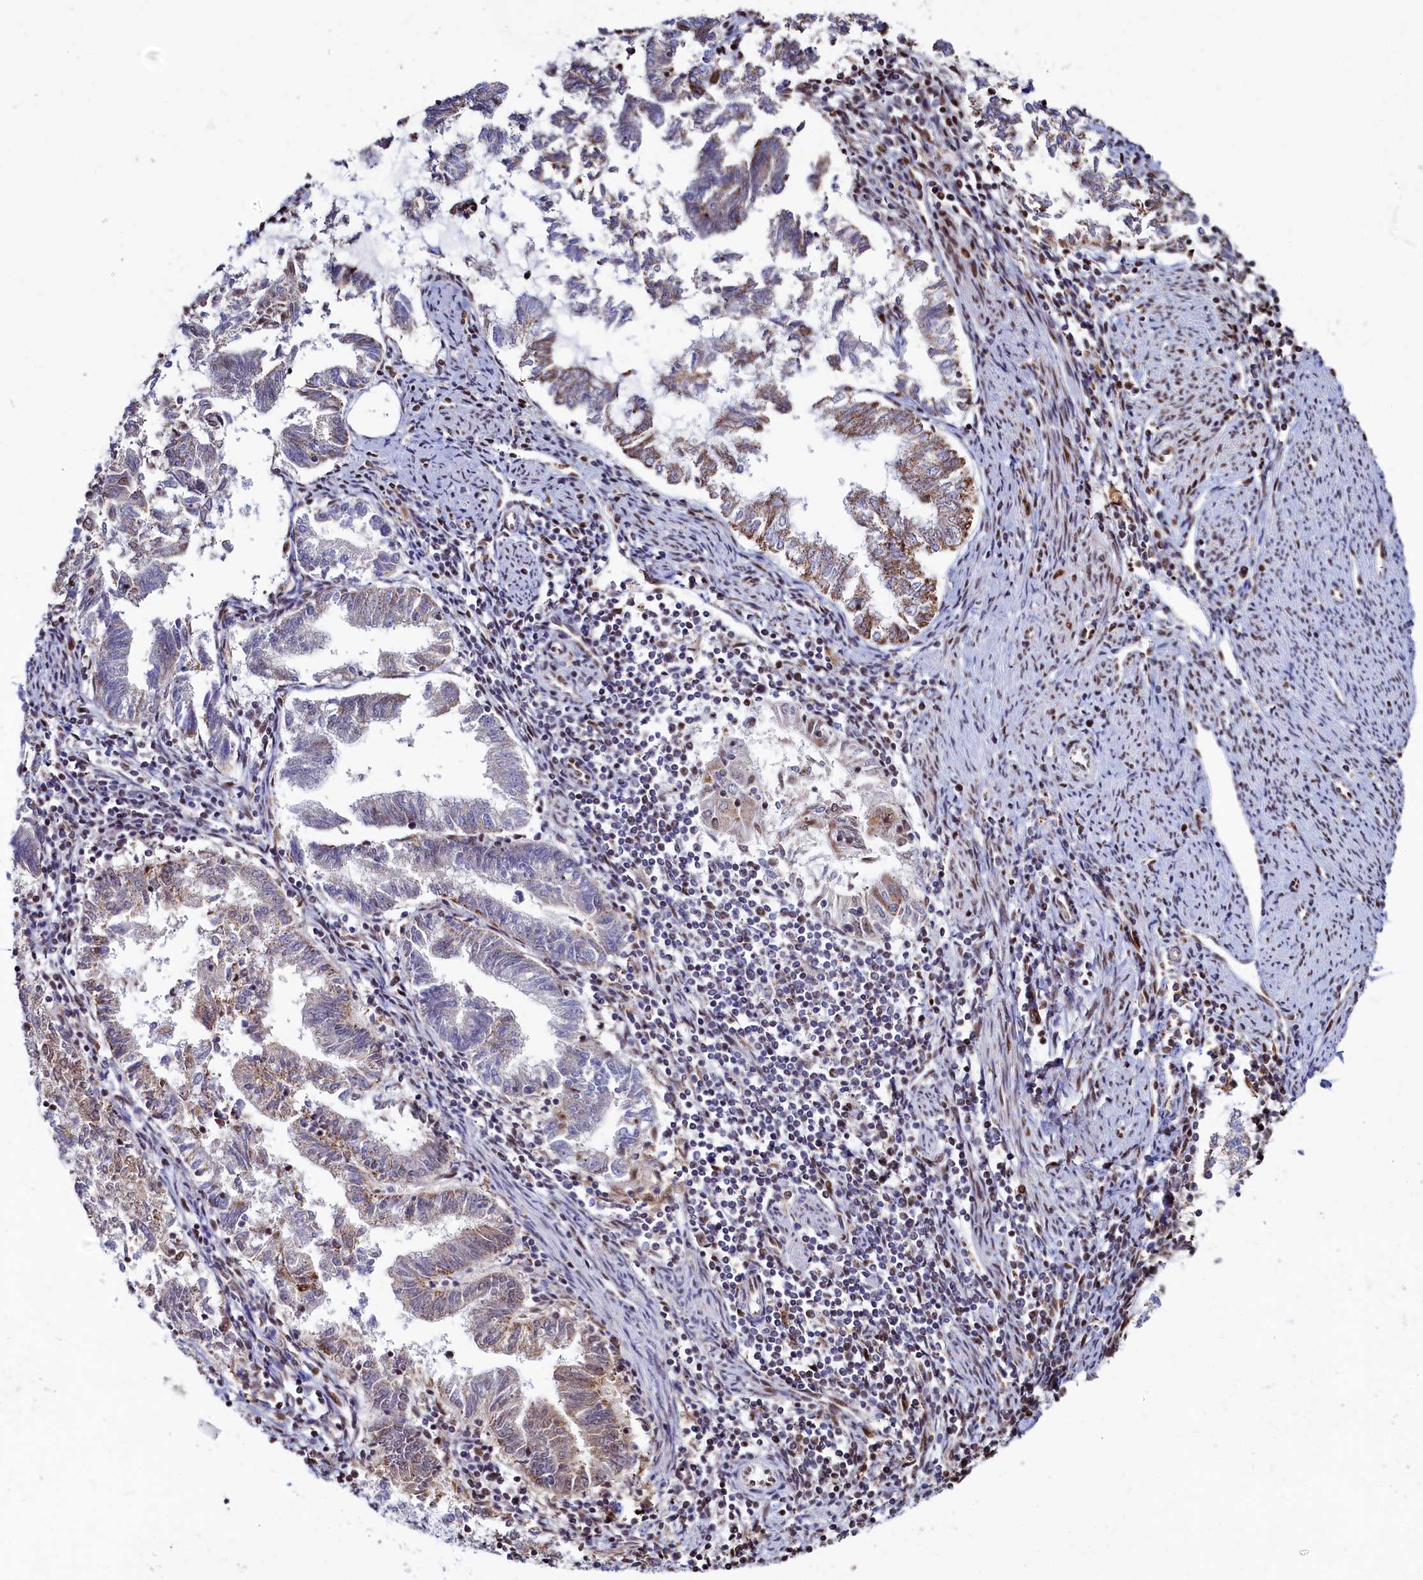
{"staining": {"intensity": "moderate", "quantity": ">75%", "location": "cytoplasmic/membranous"}, "tissue": "endometrial cancer", "cell_type": "Tumor cells", "image_type": "cancer", "snomed": [{"axis": "morphology", "description": "Adenocarcinoma, NOS"}, {"axis": "topography", "description": "Endometrium"}], "caption": "IHC of human adenocarcinoma (endometrial) demonstrates medium levels of moderate cytoplasmic/membranous positivity in approximately >75% of tumor cells. (DAB IHC with brightfield microscopy, high magnification).", "gene": "HDGFL3", "patient": {"sex": "female", "age": 79}}